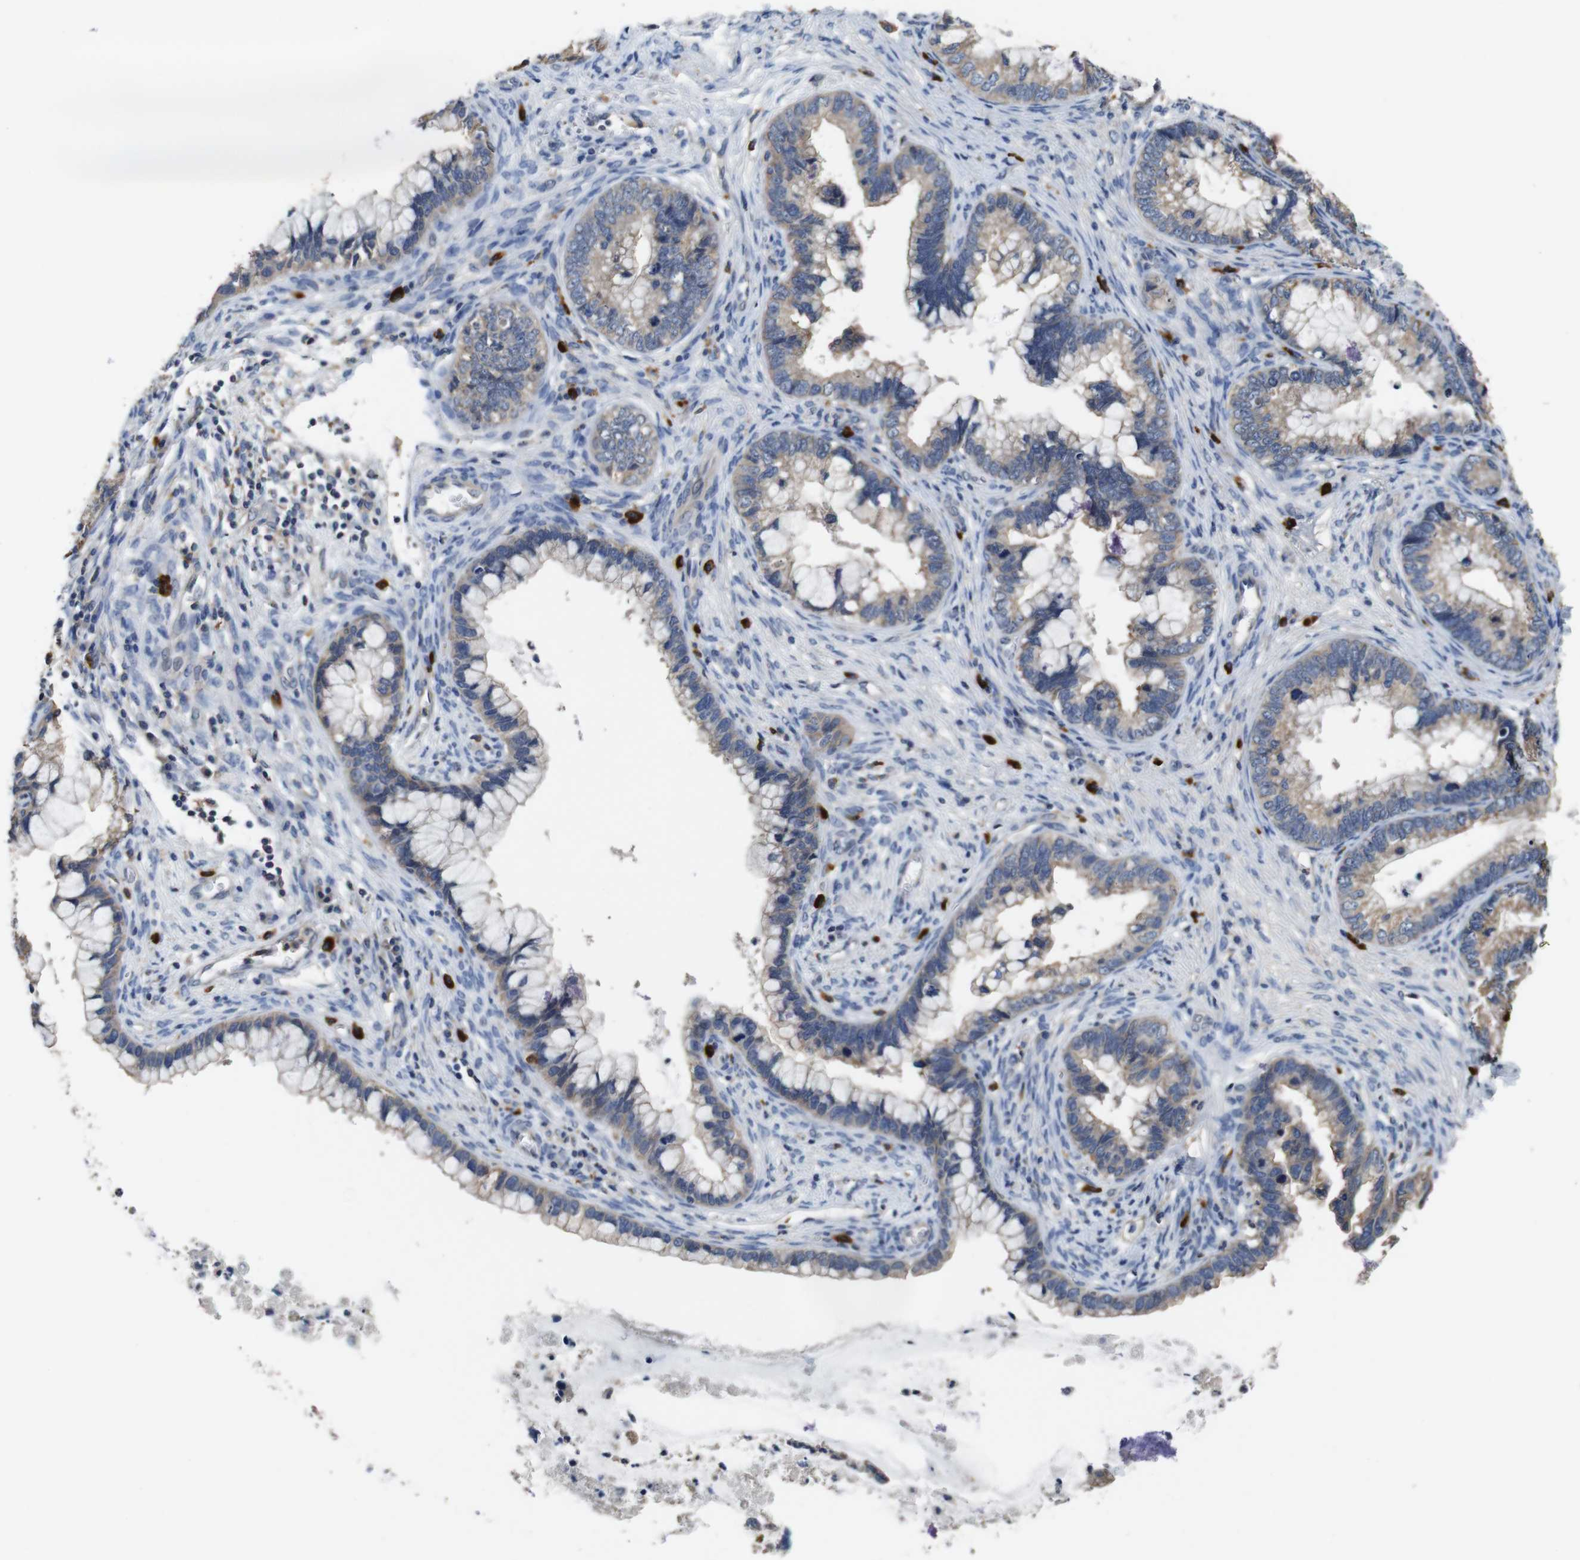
{"staining": {"intensity": "weak", "quantity": ">75%", "location": "cytoplasmic/membranous"}, "tissue": "cervical cancer", "cell_type": "Tumor cells", "image_type": "cancer", "snomed": [{"axis": "morphology", "description": "Adenocarcinoma, NOS"}, {"axis": "topography", "description": "Cervix"}], "caption": "A histopathology image of adenocarcinoma (cervical) stained for a protein exhibits weak cytoplasmic/membranous brown staining in tumor cells.", "gene": "GLIPR1", "patient": {"sex": "female", "age": 44}}